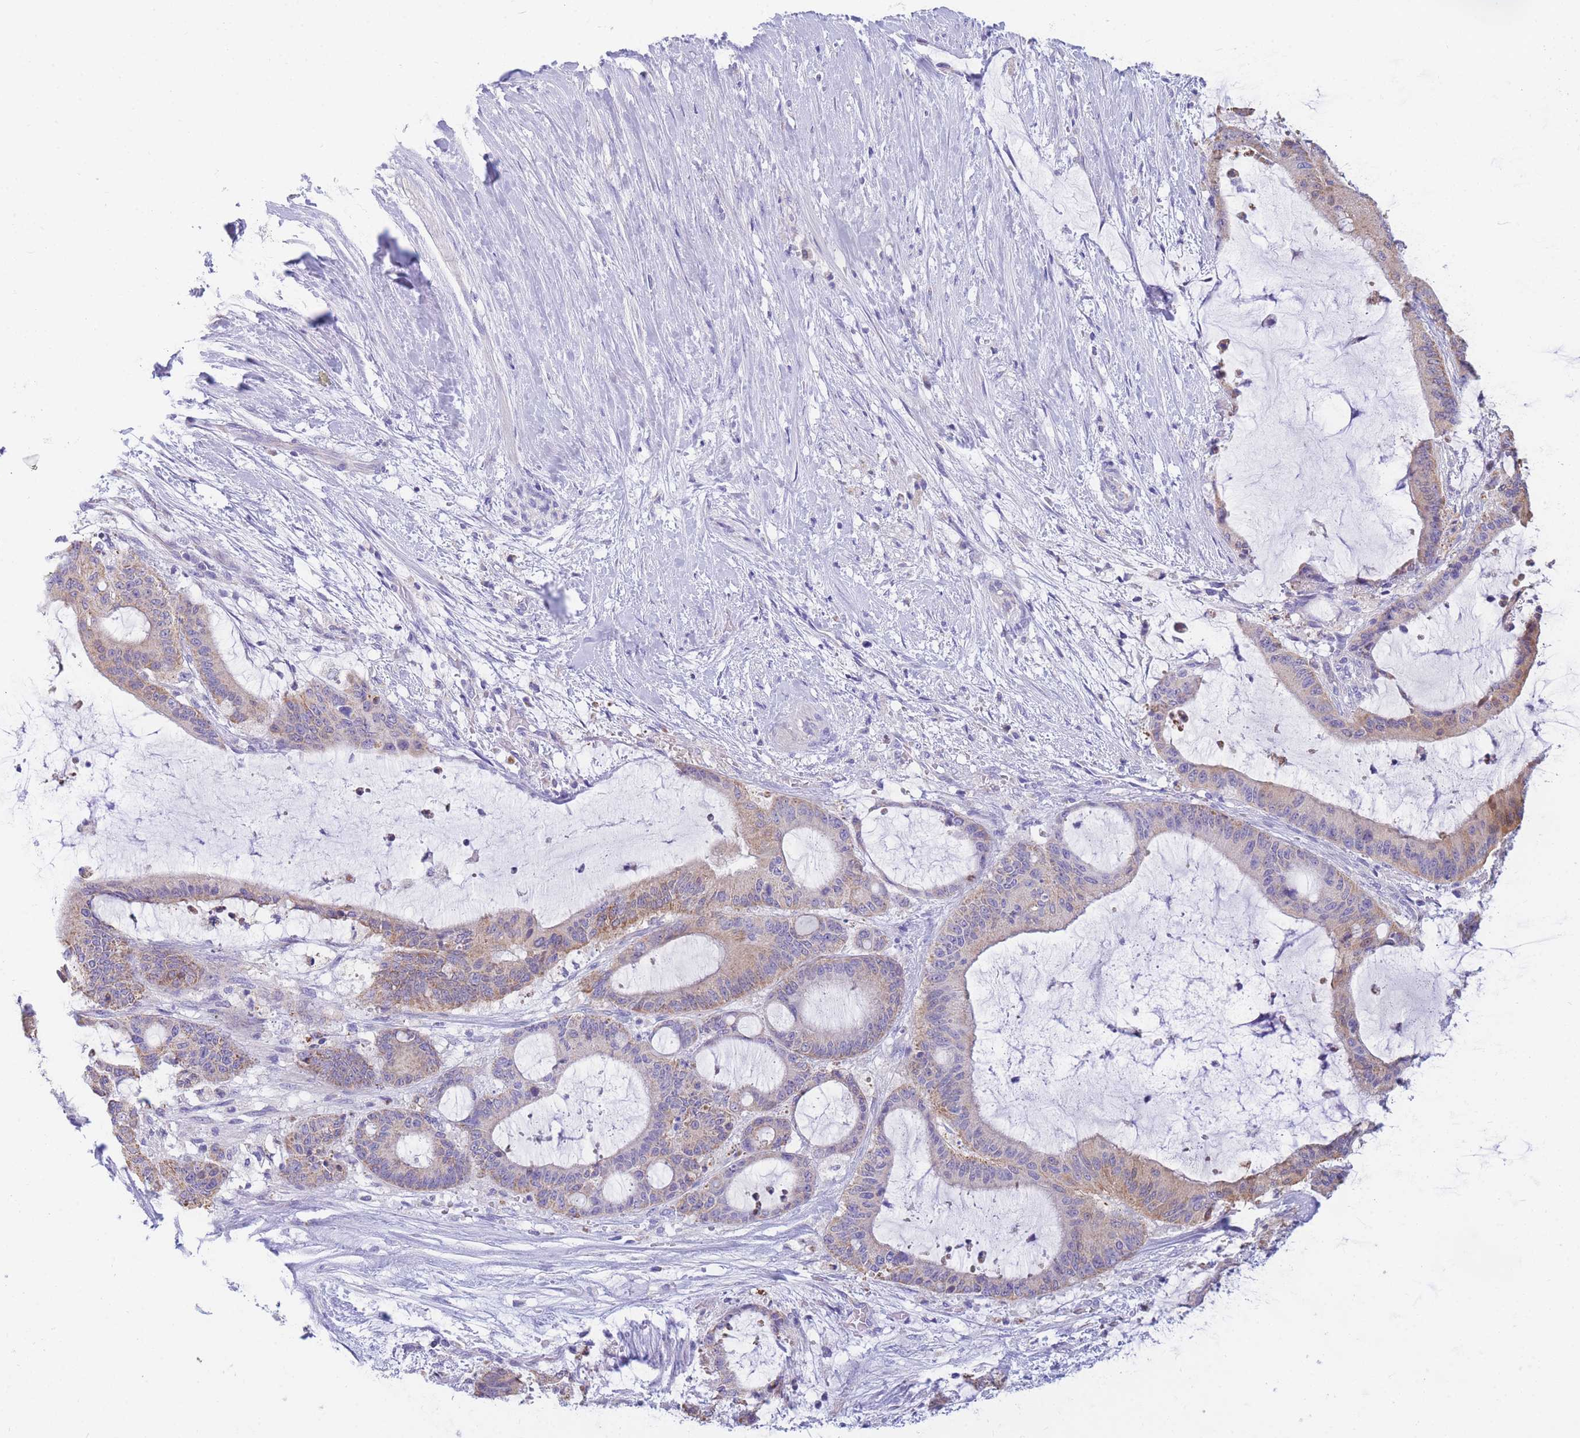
{"staining": {"intensity": "moderate", "quantity": "<25%", "location": "cytoplasmic/membranous"}, "tissue": "liver cancer", "cell_type": "Tumor cells", "image_type": "cancer", "snomed": [{"axis": "morphology", "description": "Normal tissue, NOS"}, {"axis": "morphology", "description": "Cholangiocarcinoma"}, {"axis": "topography", "description": "Liver"}, {"axis": "topography", "description": "Peripheral nerve tissue"}], "caption": "Protein staining of cholangiocarcinoma (liver) tissue displays moderate cytoplasmic/membranous positivity in approximately <25% of tumor cells.", "gene": "DHRS11", "patient": {"sex": "female", "age": 73}}